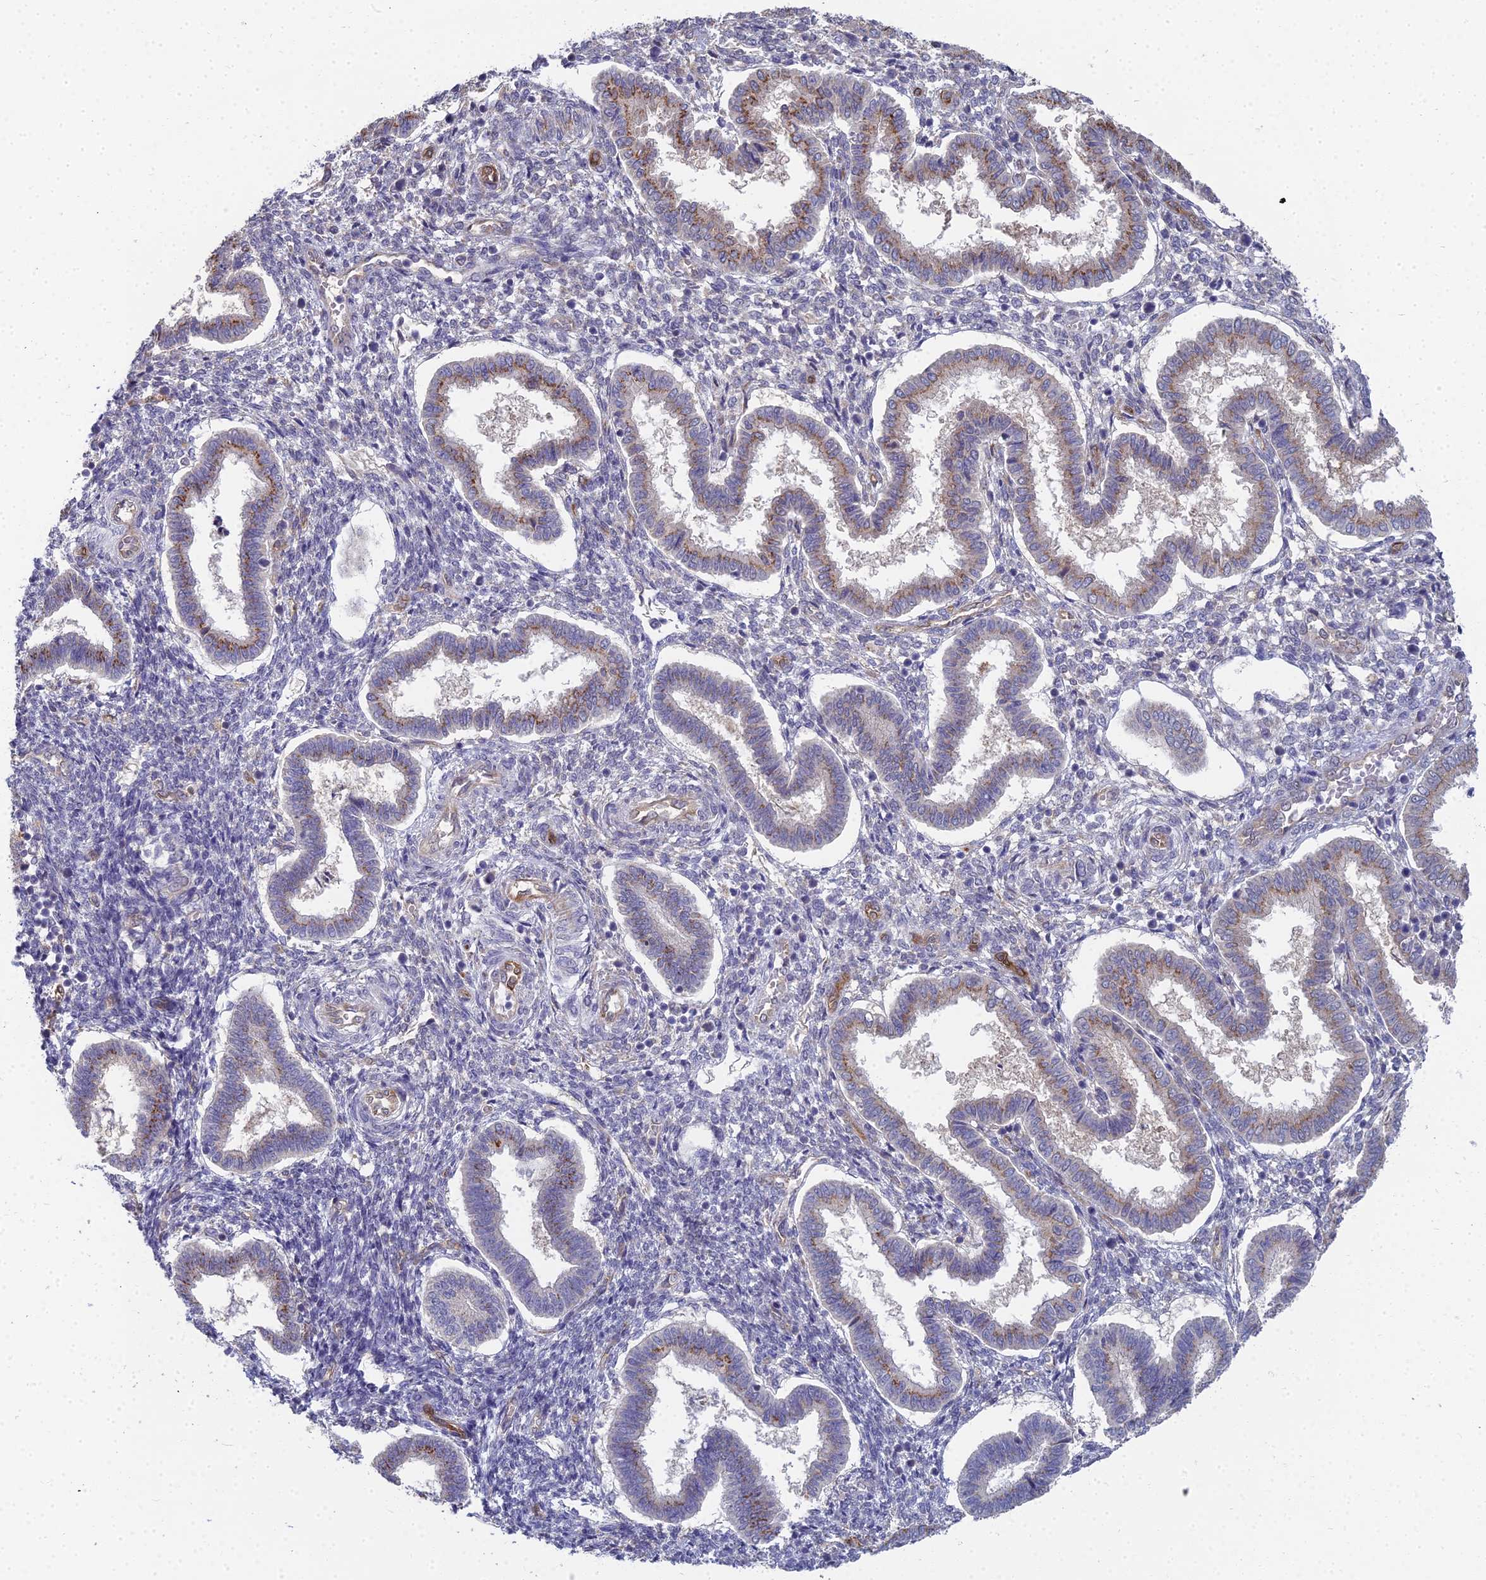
{"staining": {"intensity": "negative", "quantity": "none", "location": "none"}, "tissue": "endometrium", "cell_type": "Cells in endometrial stroma", "image_type": "normal", "snomed": [{"axis": "morphology", "description": "Normal tissue, NOS"}, {"axis": "topography", "description": "Endometrium"}], "caption": "Endometrium stained for a protein using immunohistochemistry demonstrates no expression cells in endometrial stroma.", "gene": "RDX", "patient": {"sex": "female", "age": 24}}